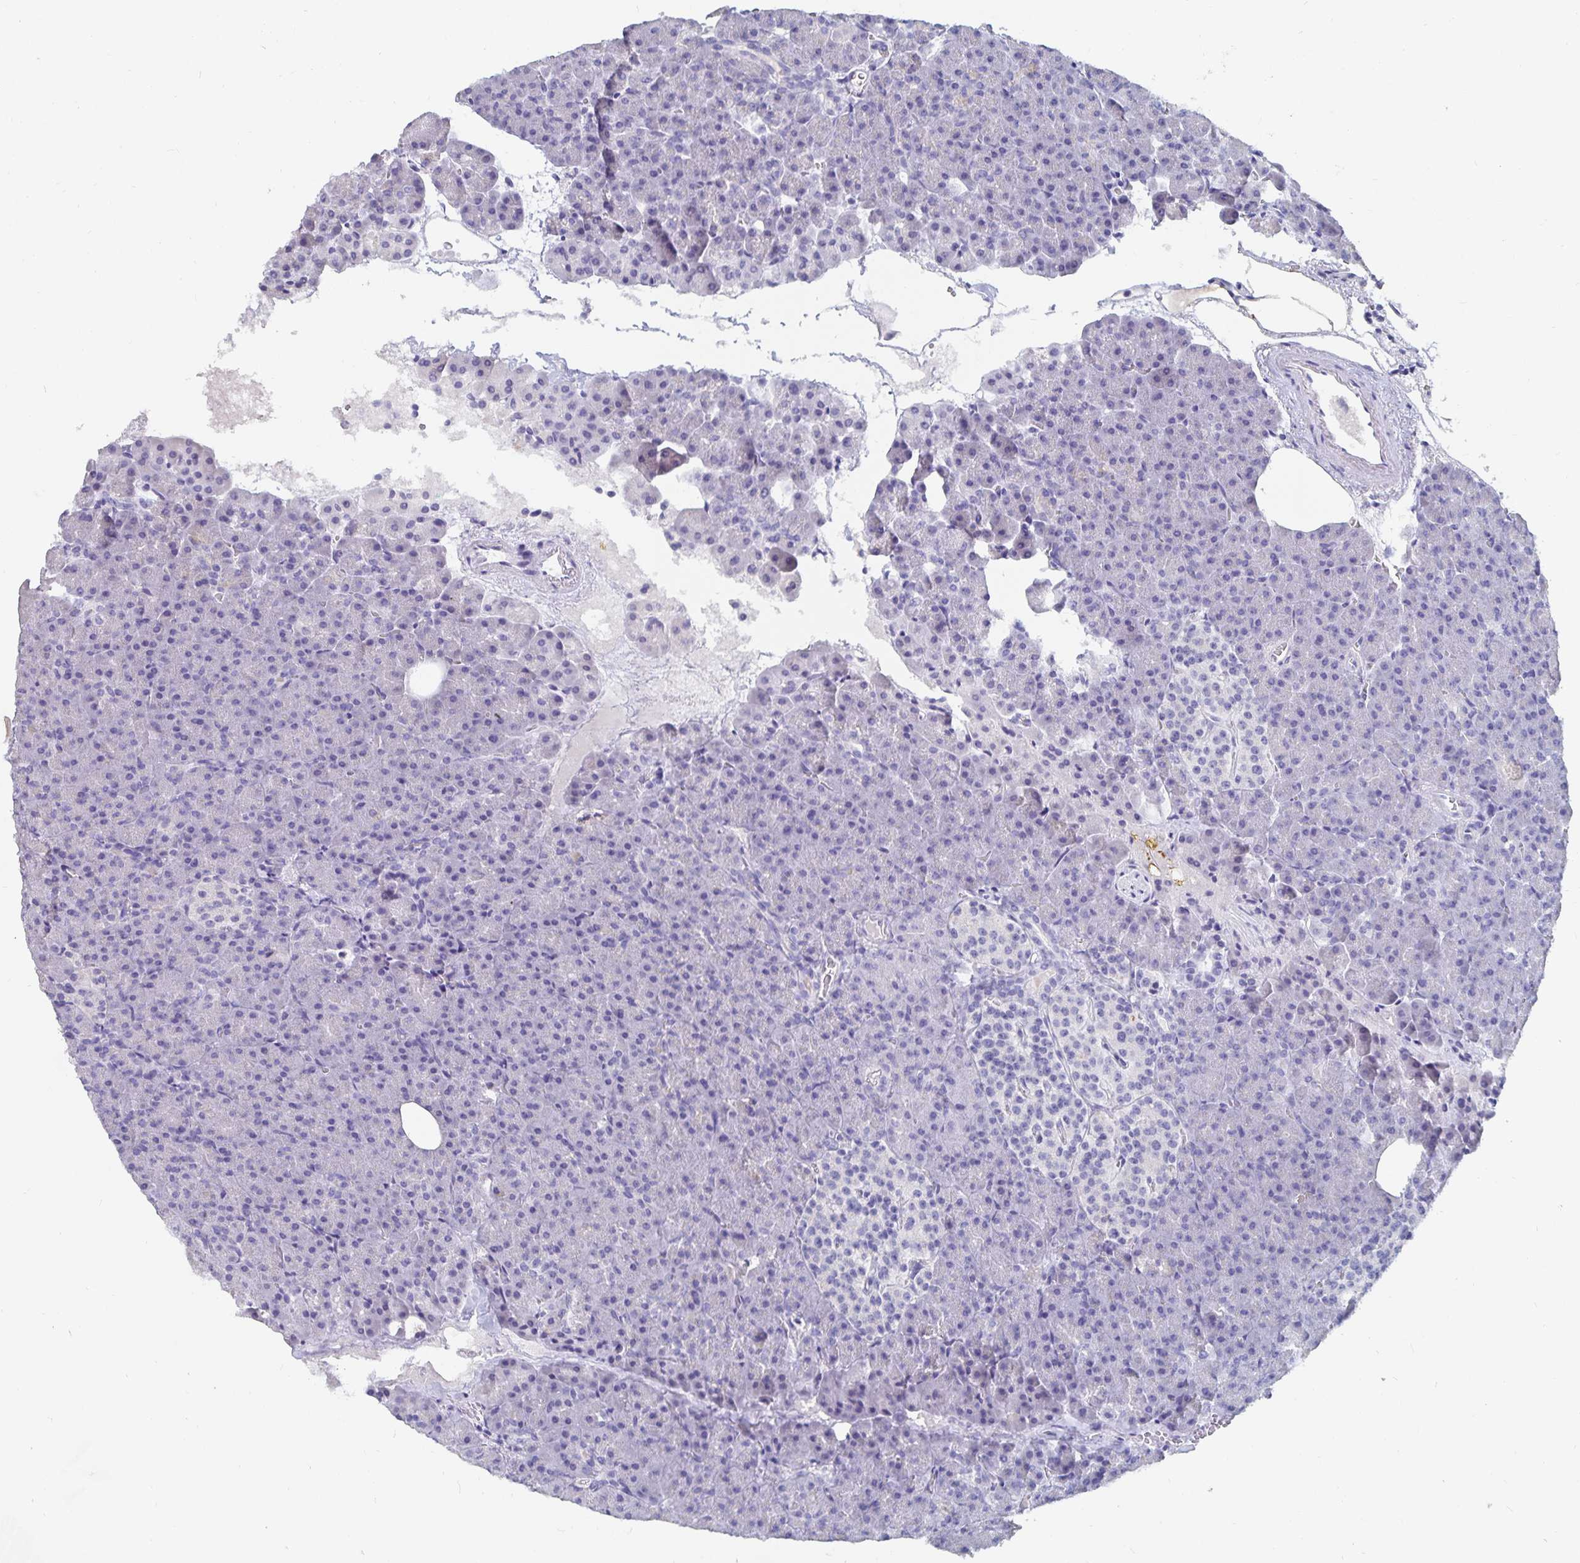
{"staining": {"intensity": "negative", "quantity": "none", "location": "none"}, "tissue": "pancreas", "cell_type": "Exocrine glandular cells", "image_type": "normal", "snomed": [{"axis": "morphology", "description": "Normal tissue, NOS"}, {"axis": "topography", "description": "Pancreas"}], "caption": "Immunohistochemistry image of normal pancreas stained for a protein (brown), which reveals no expression in exocrine glandular cells.", "gene": "CFAP69", "patient": {"sex": "female", "age": 74}}